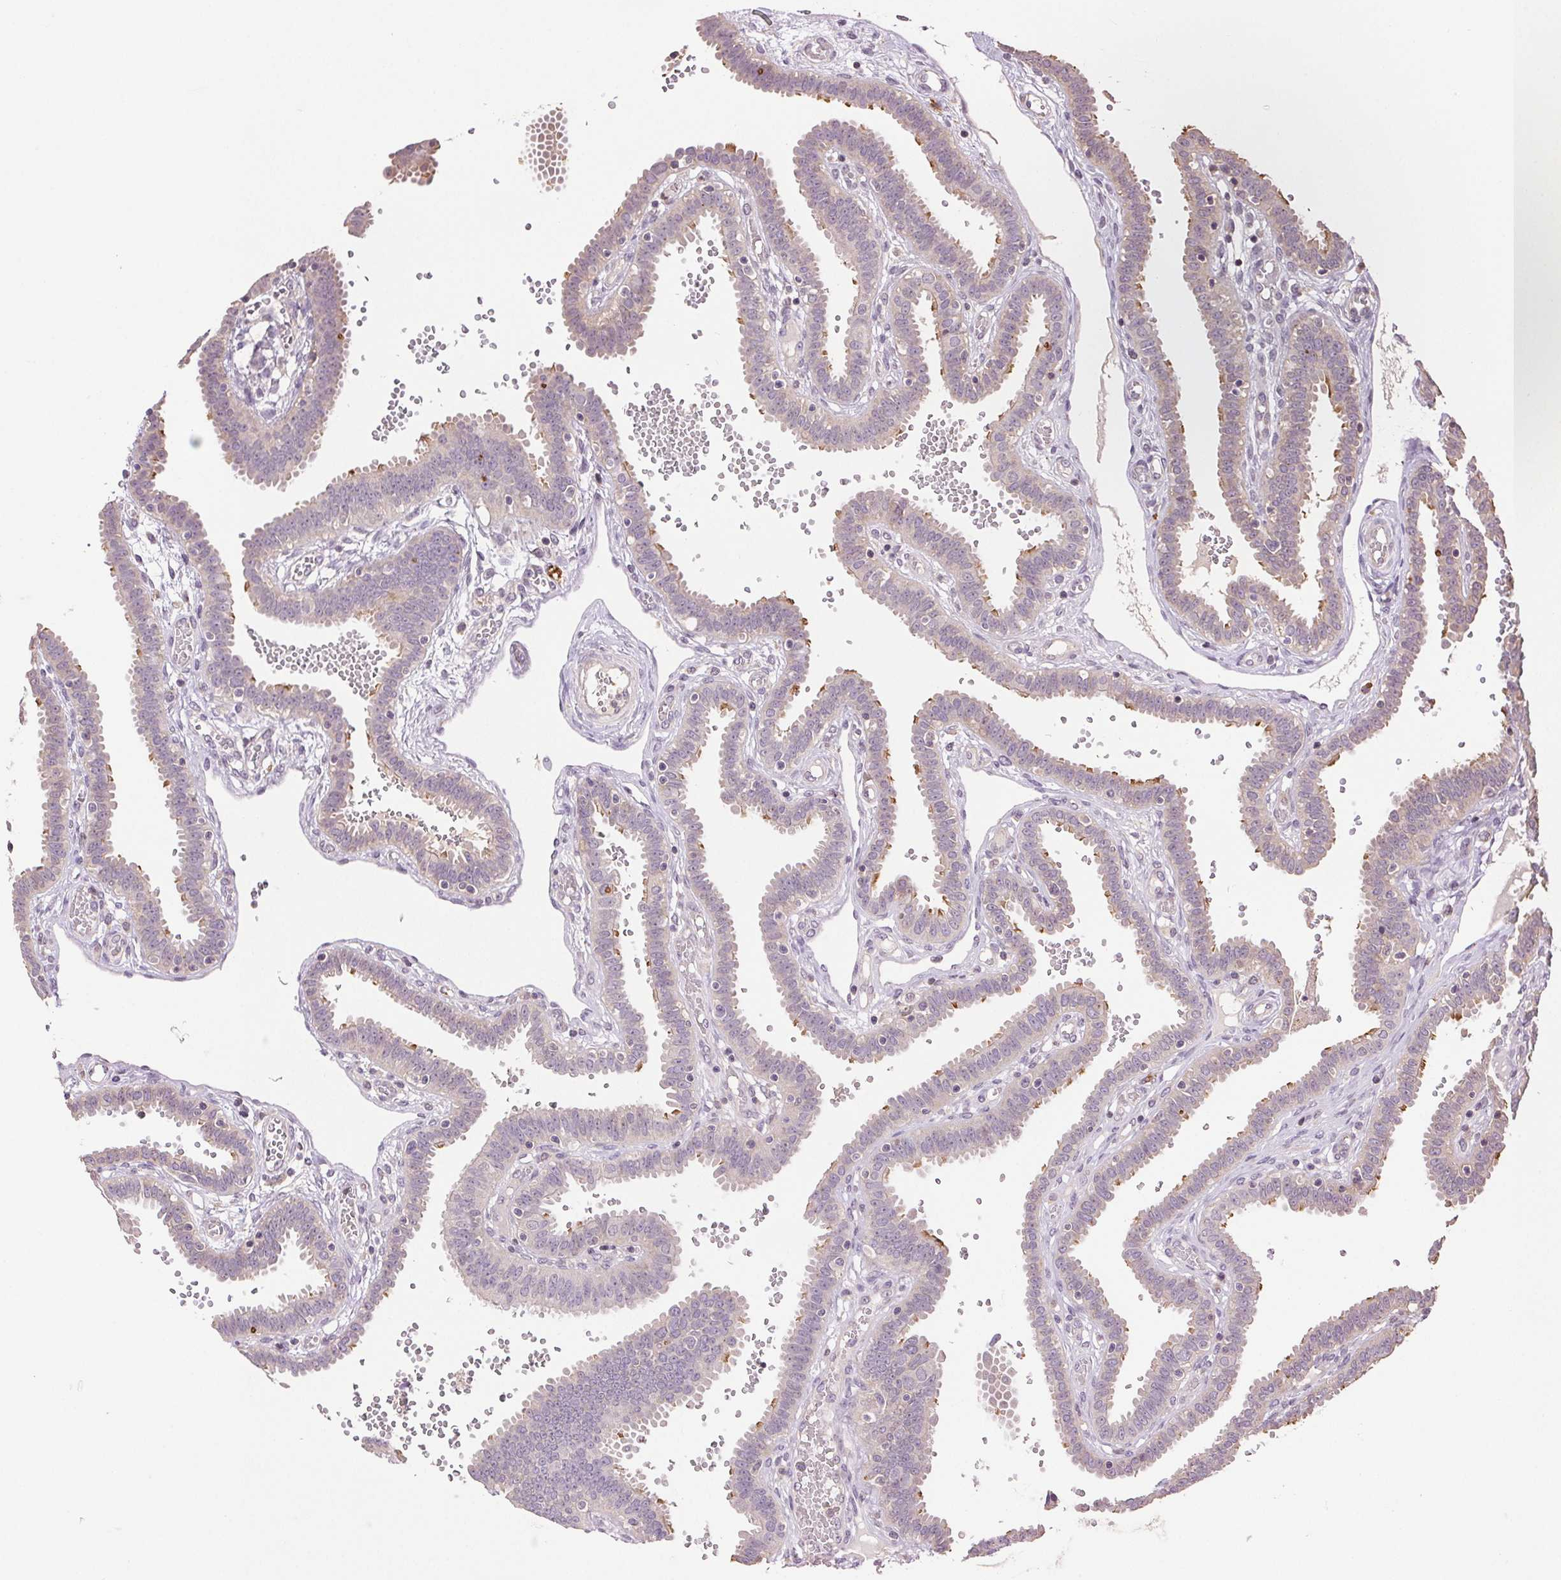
{"staining": {"intensity": "moderate", "quantity": "<25%", "location": "cytoplasmic/membranous"}, "tissue": "fallopian tube", "cell_type": "Glandular cells", "image_type": "normal", "snomed": [{"axis": "morphology", "description": "Normal tissue, NOS"}, {"axis": "topography", "description": "Fallopian tube"}], "caption": "Benign fallopian tube demonstrates moderate cytoplasmic/membranous expression in about <25% of glandular cells (DAB (3,3'-diaminobenzidine) IHC with brightfield microscopy, high magnification)..", "gene": "TMEM253", "patient": {"sex": "female", "age": 37}}